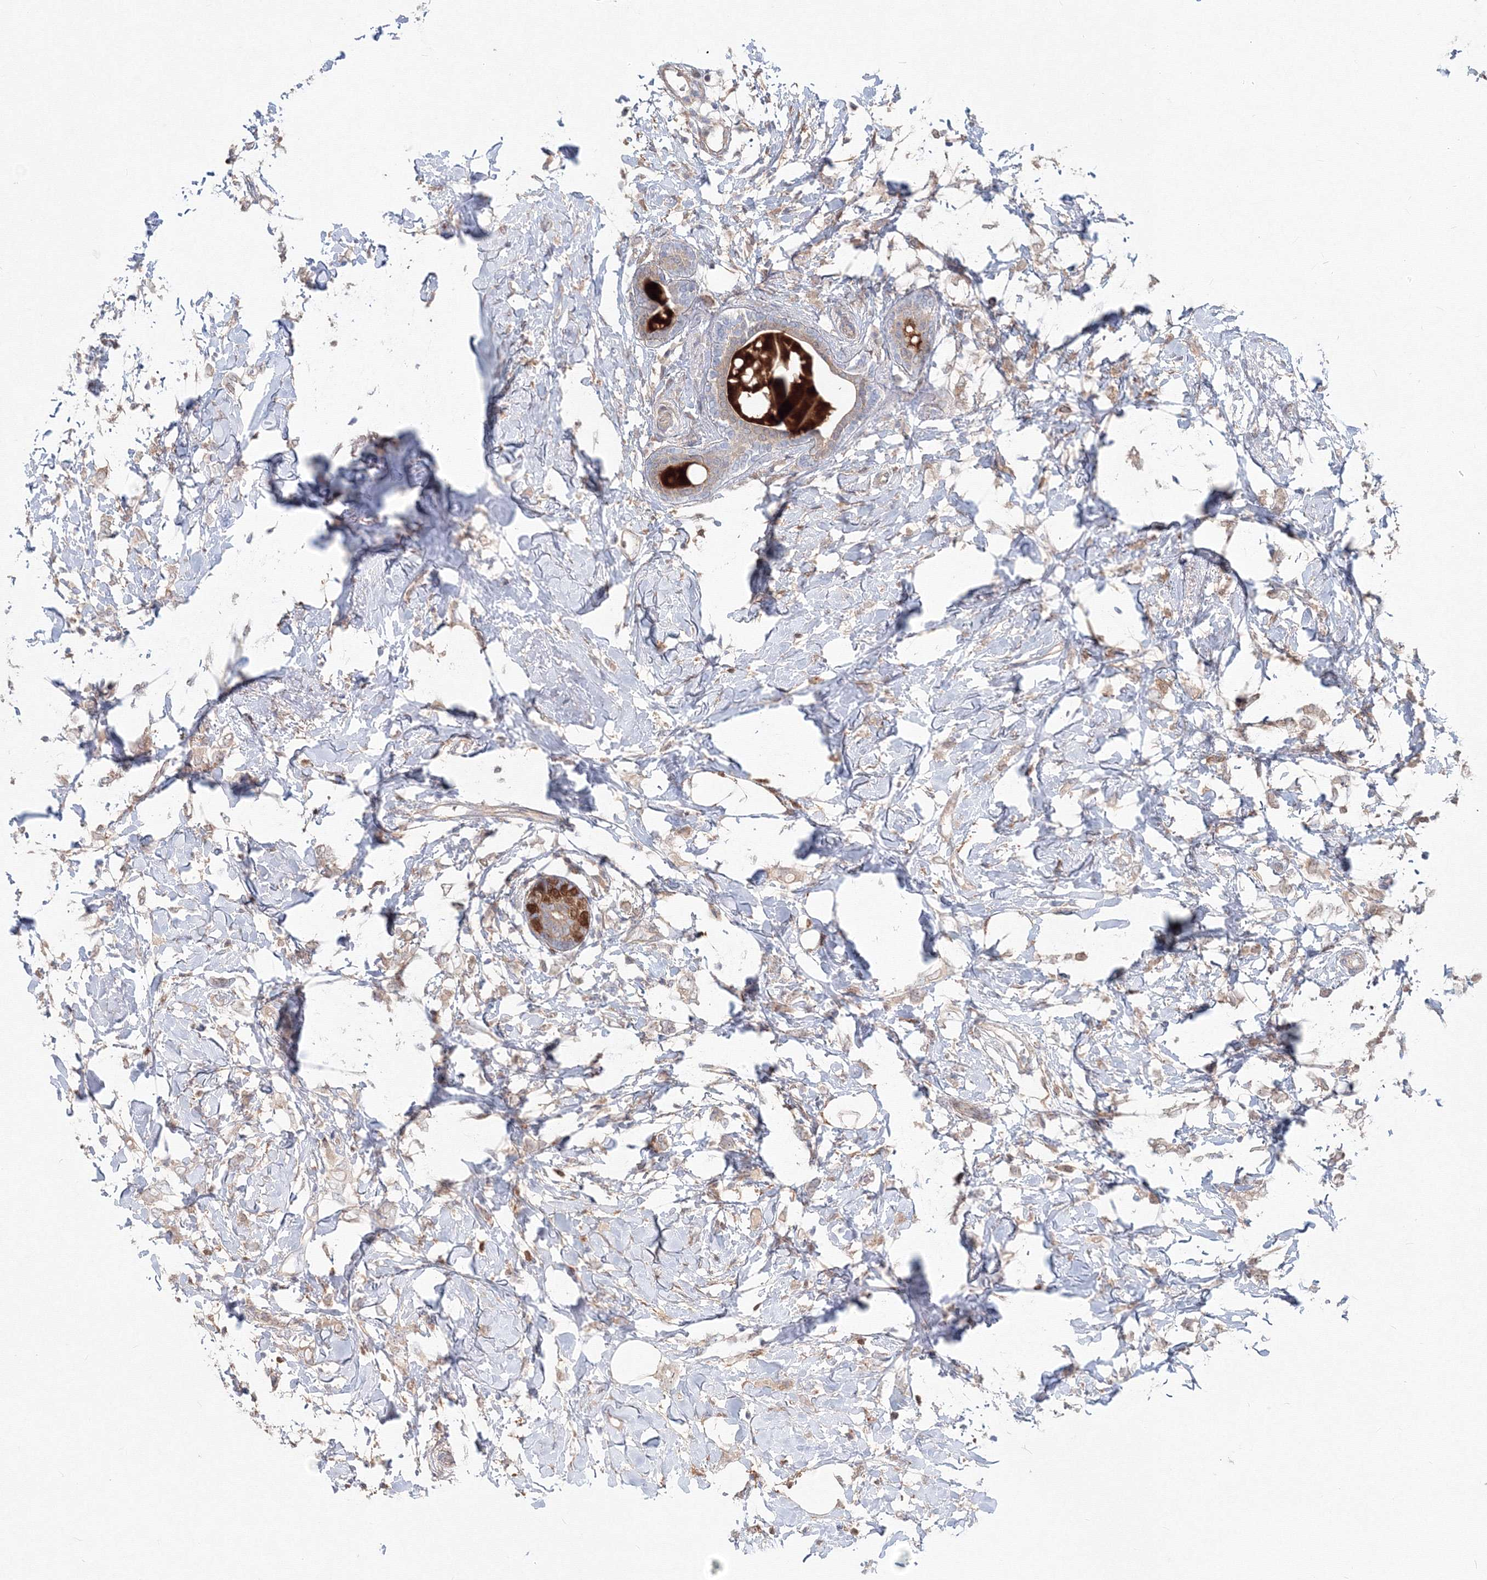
{"staining": {"intensity": "weak", "quantity": "25%-75%", "location": "cytoplasmic/membranous"}, "tissue": "breast cancer", "cell_type": "Tumor cells", "image_type": "cancer", "snomed": [{"axis": "morphology", "description": "Normal tissue, NOS"}, {"axis": "morphology", "description": "Lobular carcinoma"}, {"axis": "topography", "description": "Breast"}], "caption": "This is a histology image of IHC staining of breast cancer, which shows weak positivity in the cytoplasmic/membranous of tumor cells.", "gene": "MKRN2", "patient": {"sex": "female", "age": 47}}